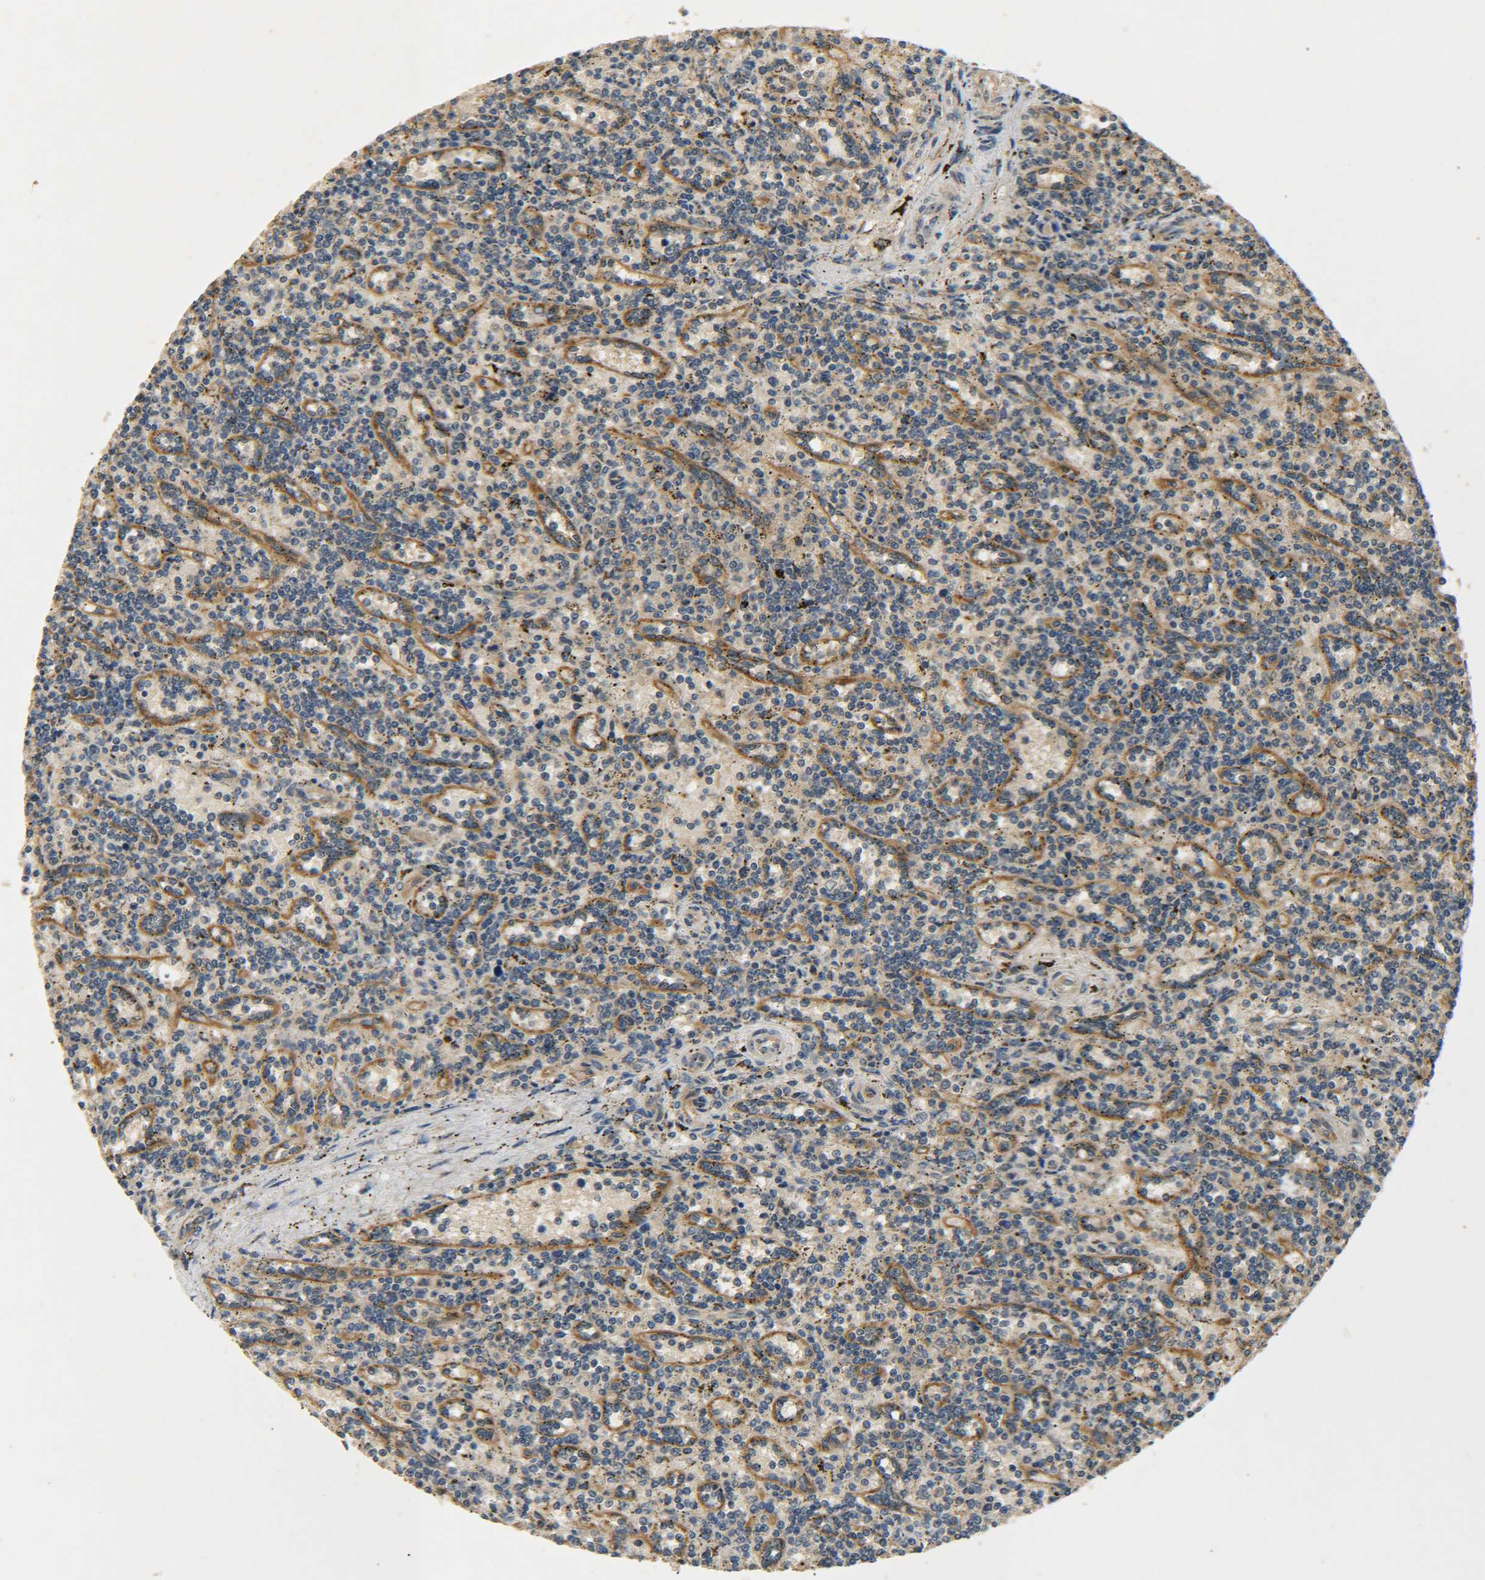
{"staining": {"intensity": "negative", "quantity": "none", "location": "none"}, "tissue": "lymphoma", "cell_type": "Tumor cells", "image_type": "cancer", "snomed": [{"axis": "morphology", "description": "Malignant lymphoma, non-Hodgkin's type, Low grade"}, {"axis": "topography", "description": "Spleen"}], "caption": "This histopathology image is of lymphoma stained with immunohistochemistry to label a protein in brown with the nuclei are counter-stained blue. There is no positivity in tumor cells. The staining was performed using DAB to visualize the protein expression in brown, while the nuclei were stained in blue with hematoxylin (Magnification: 20x).", "gene": "LRCH3", "patient": {"sex": "male", "age": 73}}